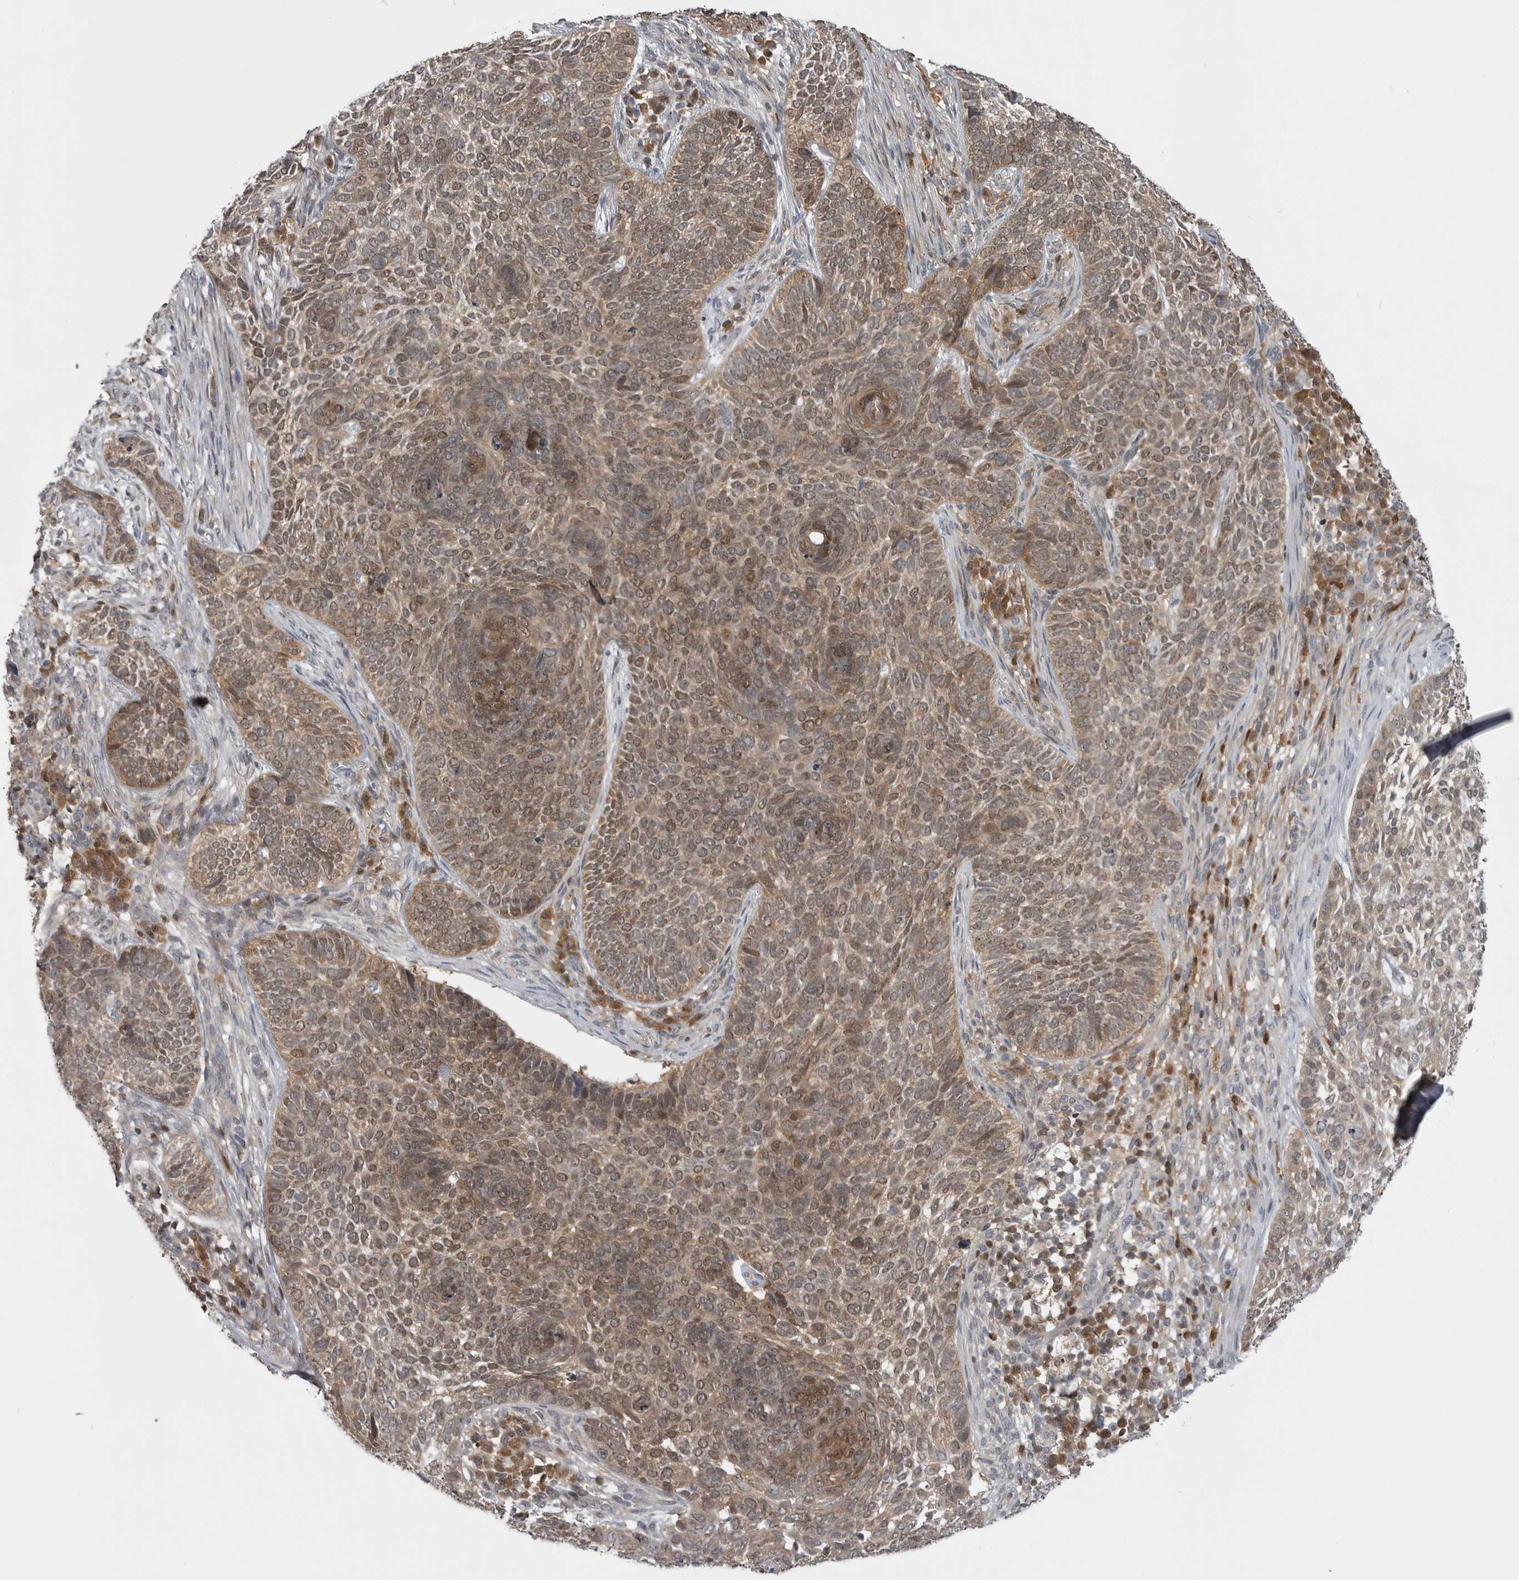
{"staining": {"intensity": "weak", "quantity": ">75%", "location": "cytoplasmic/membranous,nuclear"}, "tissue": "skin cancer", "cell_type": "Tumor cells", "image_type": "cancer", "snomed": [{"axis": "morphology", "description": "Basal cell carcinoma"}, {"axis": "topography", "description": "Skin"}], "caption": "Immunohistochemistry (IHC) (DAB (3,3'-diaminobenzidine)) staining of human skin cancer demonstrates weak cytoplasmic/membranous and nuclear protein staining in about >75% of tumor cells. The staining is performed using DAB (3,3'-diaminobenzidine) brown chromogen to label protein expression. The nuclei are counter-stained blue using hematoxylin.", "gene": "MAPK13", "patient": {"sex": "female", "age": 64}}